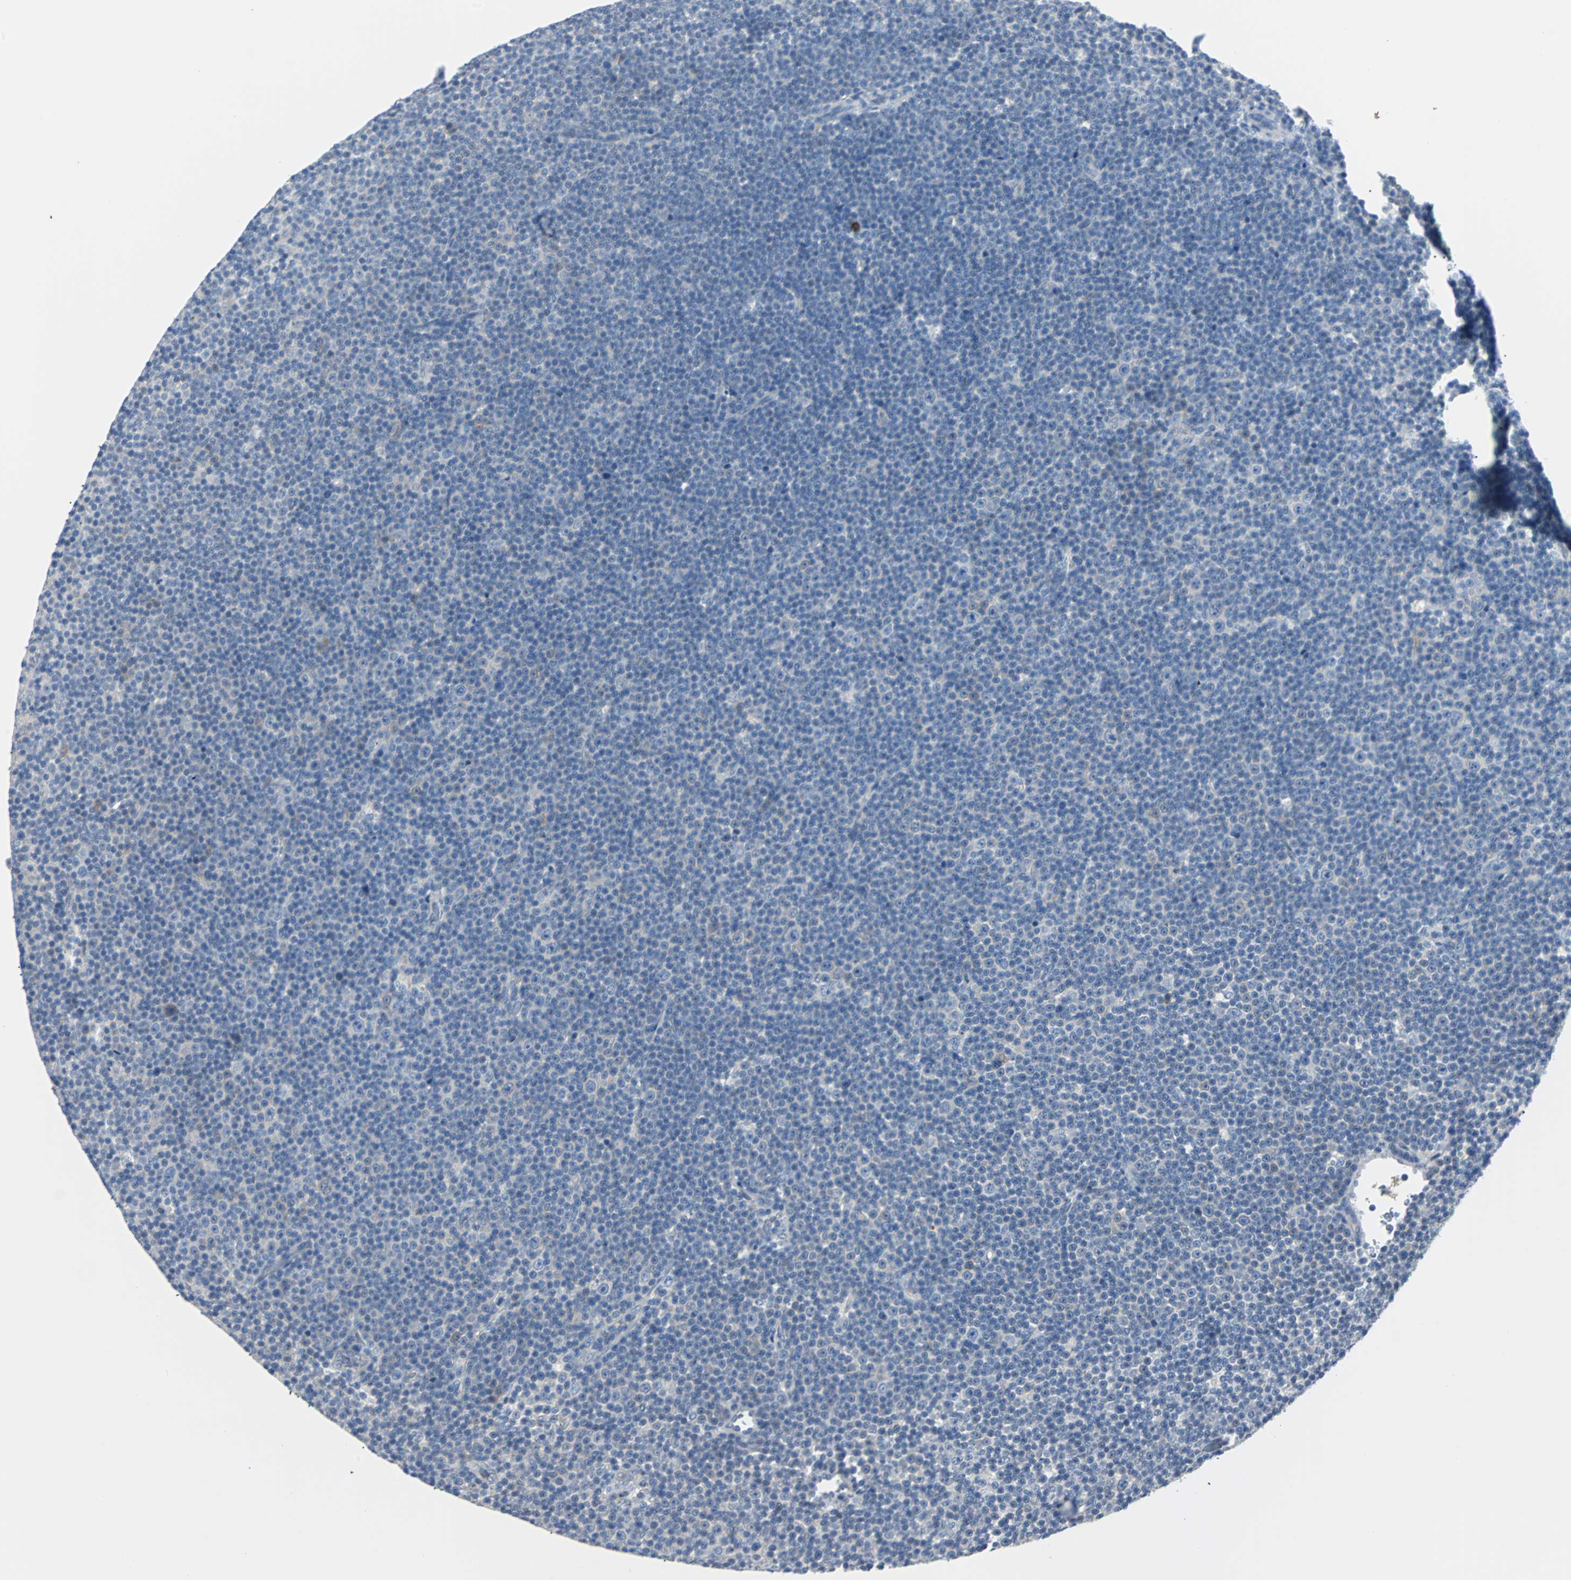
{"staining": {"intensity": "negative", "quantity": "none", "location": "none"}, "tissue": "lymphoma", "cell_type": "Tumor cells", "image_type": "cancer", "snomed": [{"axis": "morphology", "description": "Malignant lymphoma, non-Hodgkin's type, Low grade"}, {"axis": "topography", "description": "Lymph node"}], "caption": "Tumor cells are negative for protein expression in human lymphoma.", "gene": "RASA1", "patient": {"sex": "female", "age": 67}}